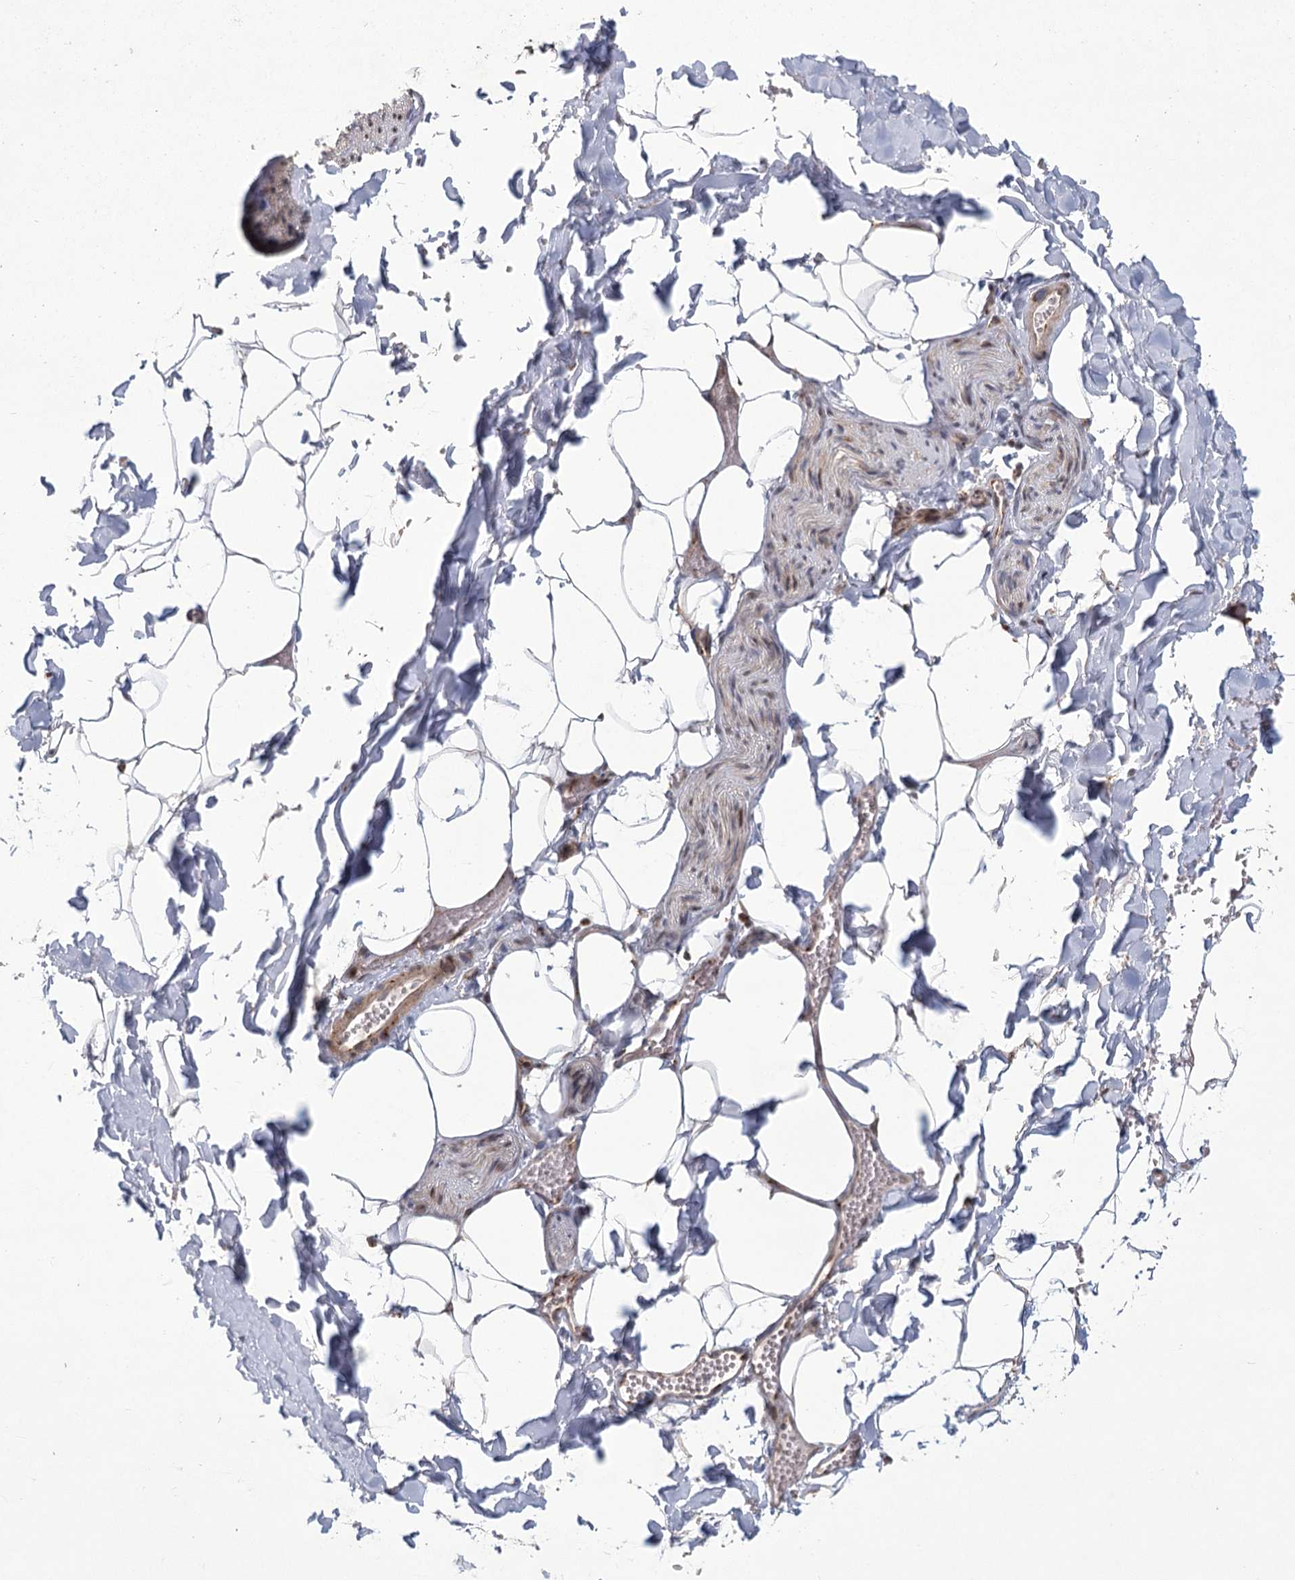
{"staining": {"intensity": "negative", "quantity": "none", "location": "none"}, "tissue": "adipose tissue", "cell_type": "Adipocytes", "image_type": "normal", "snomed": [{"axis": "morphology", "description": "Normal tissue, NOS"}, {"axis": "topography", "description": "Gallbladder"}, {"axis": "topography", "description": "Peripheral nerve tissue"}], "caption": "Immunohistochemistry (IHC) histopathology image of normal human adipose tissue stained for a protein (brown), which exhibits no staining in adipocytes.", "gene": "PARM1", "patient": {"sex": "male", "age": 38}}